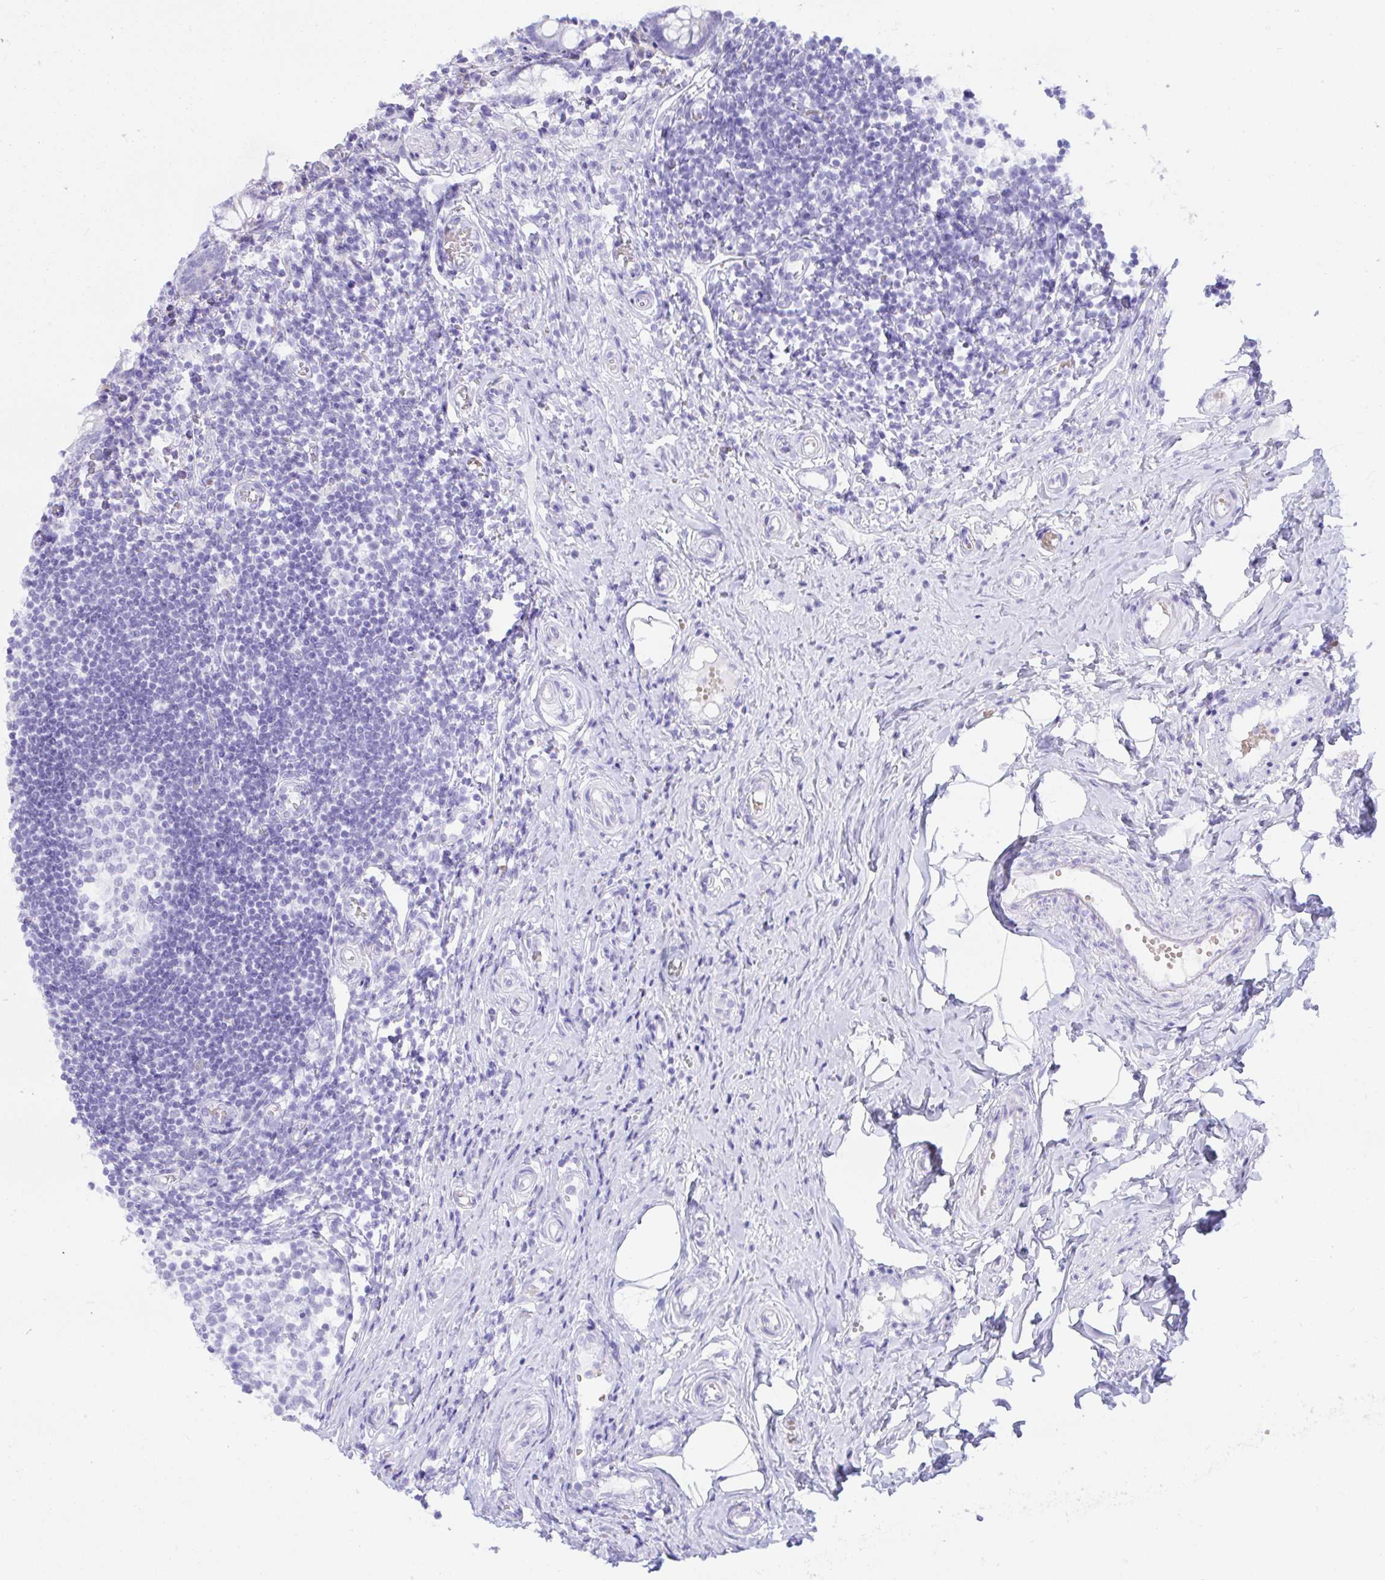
{"staining": {"intensity": "negative", "quantity": "none", "location": "none"}, "tissue": "appendix", "cell_type": "Glandular cells", "image_type": "normal", "snomed": [{"axis": "morphology", "description": "Normal tissue, NOS"}, {"axis": "topography", "description": "Appendix"}], "caption": "The histopathology image shows no staining of glandular cells in unremarkable appendix.", "gene": "SEL1L2", "patient": {"sex": "female", "age": 17}}